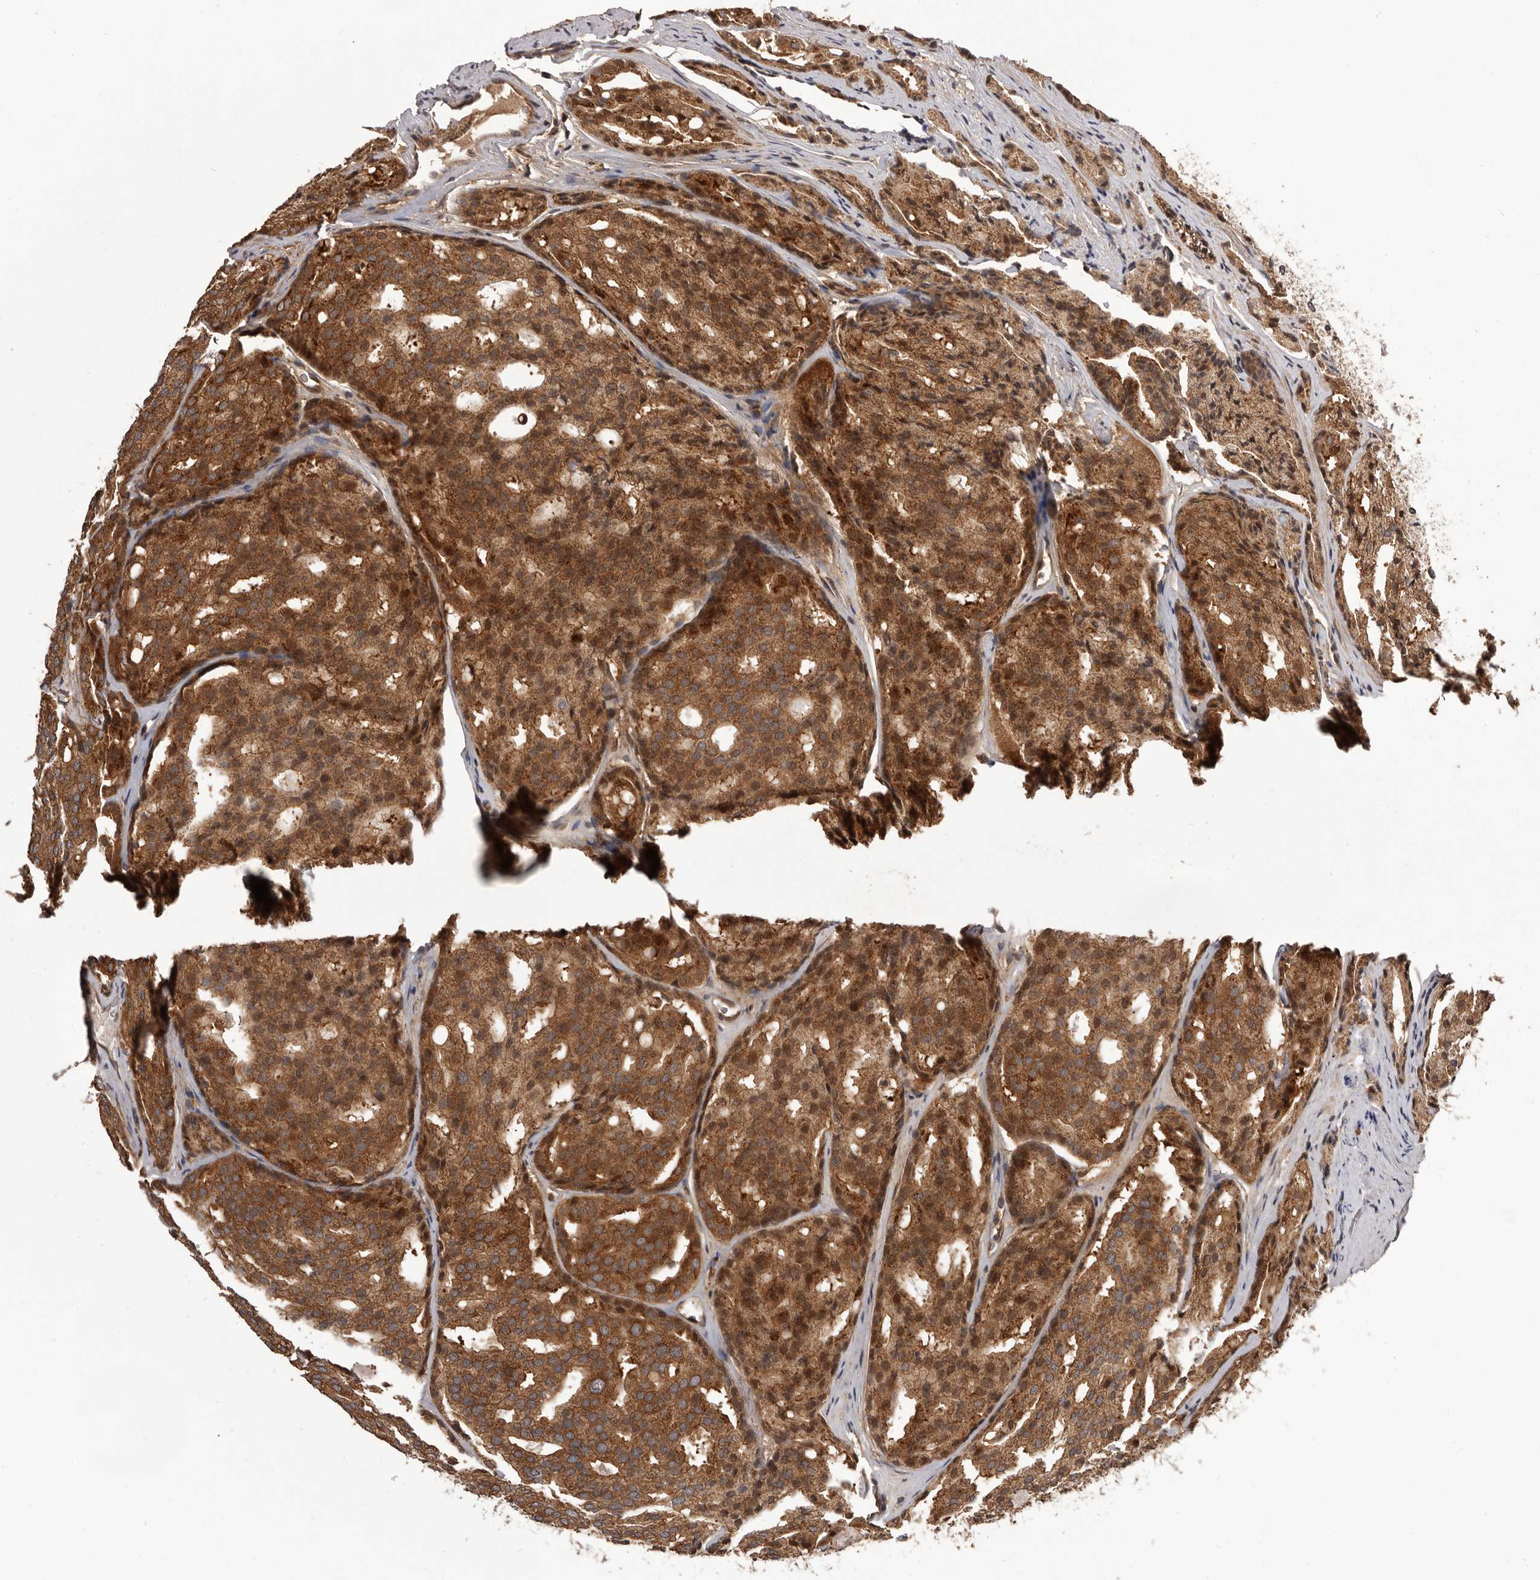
{"staining": {"intensity": "moderate", "quantity": ">75%", "location": "cytoplasmic/membranous"}, "tissue": "prostate cancer", "cell_type": "Tumor cells", "image_type": "cancer", "snomed": [{"axis": "morphology", "description": "Adenocarcinoma, High grade"}, {"axis": "topography", "description": "Prostate"}], "caption": "IHC of adenocarcinoma (high-grade) (prostate) displays medium levels of moderate cytoplasmic/membranous expression in about >75% of tumor cells.", "gene": "HBS1L", "patient": {"sex": "male", "age": 64}}